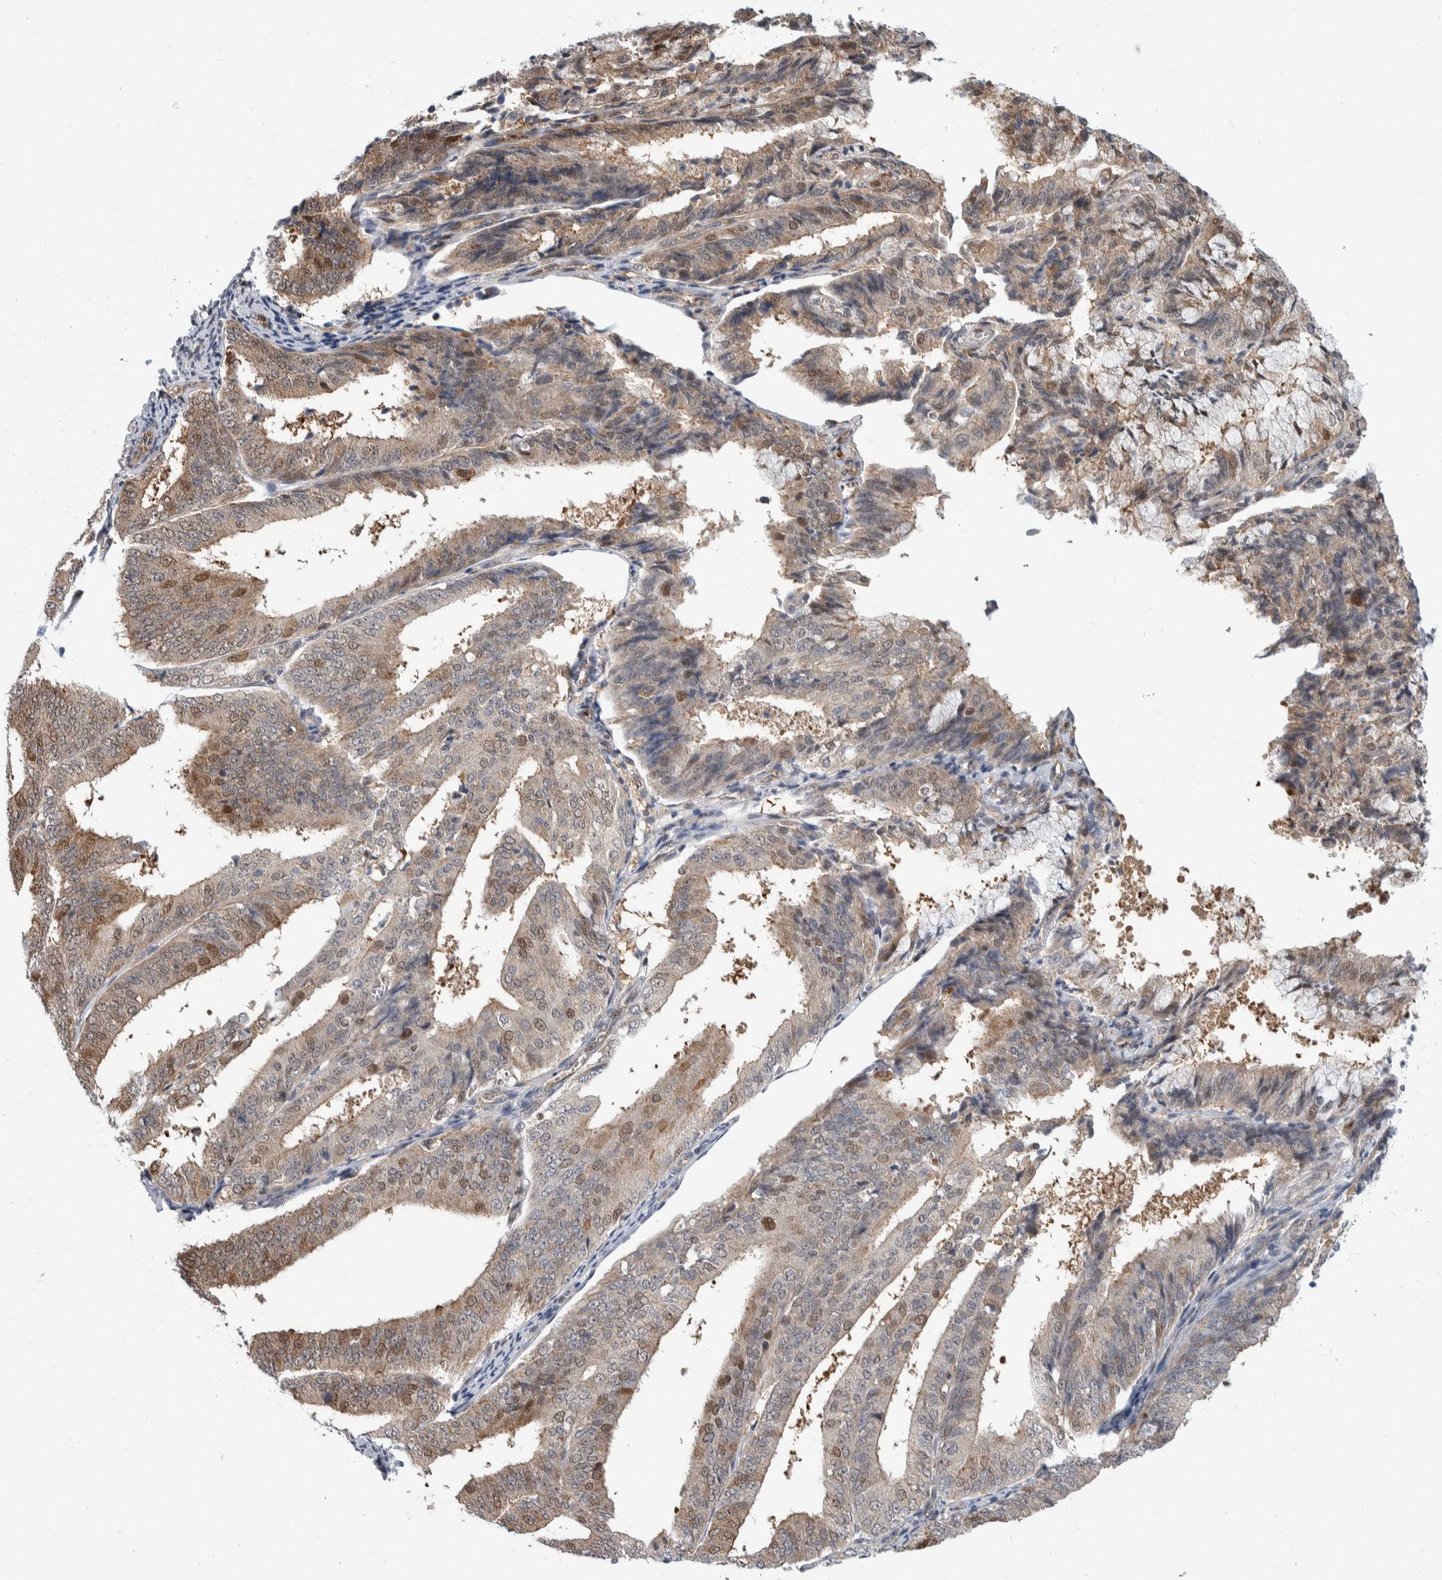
{"staining": {"intensity": "weak", "quantity": "25%-75%", "location": "cytoplasmic/membranous,nuclear"}, "tissue": "endometrial cancer", "cell_type": "Tumor cells", "image_type": "cancer", "snomed": [{"axis": "morphology", "description": "Adenocarcinoma, NOS"}, {"axis": "topography", "description": "Endometrium"}], "caption": "This is an image of IHC staining of endometrial cancer (adenocarcinoma), which shows weak staining in the cytoplasmic/membranous and nuclear of tumor cells.", "gene": "PTPA", "patient": {"sex": "female", "age": 63}}